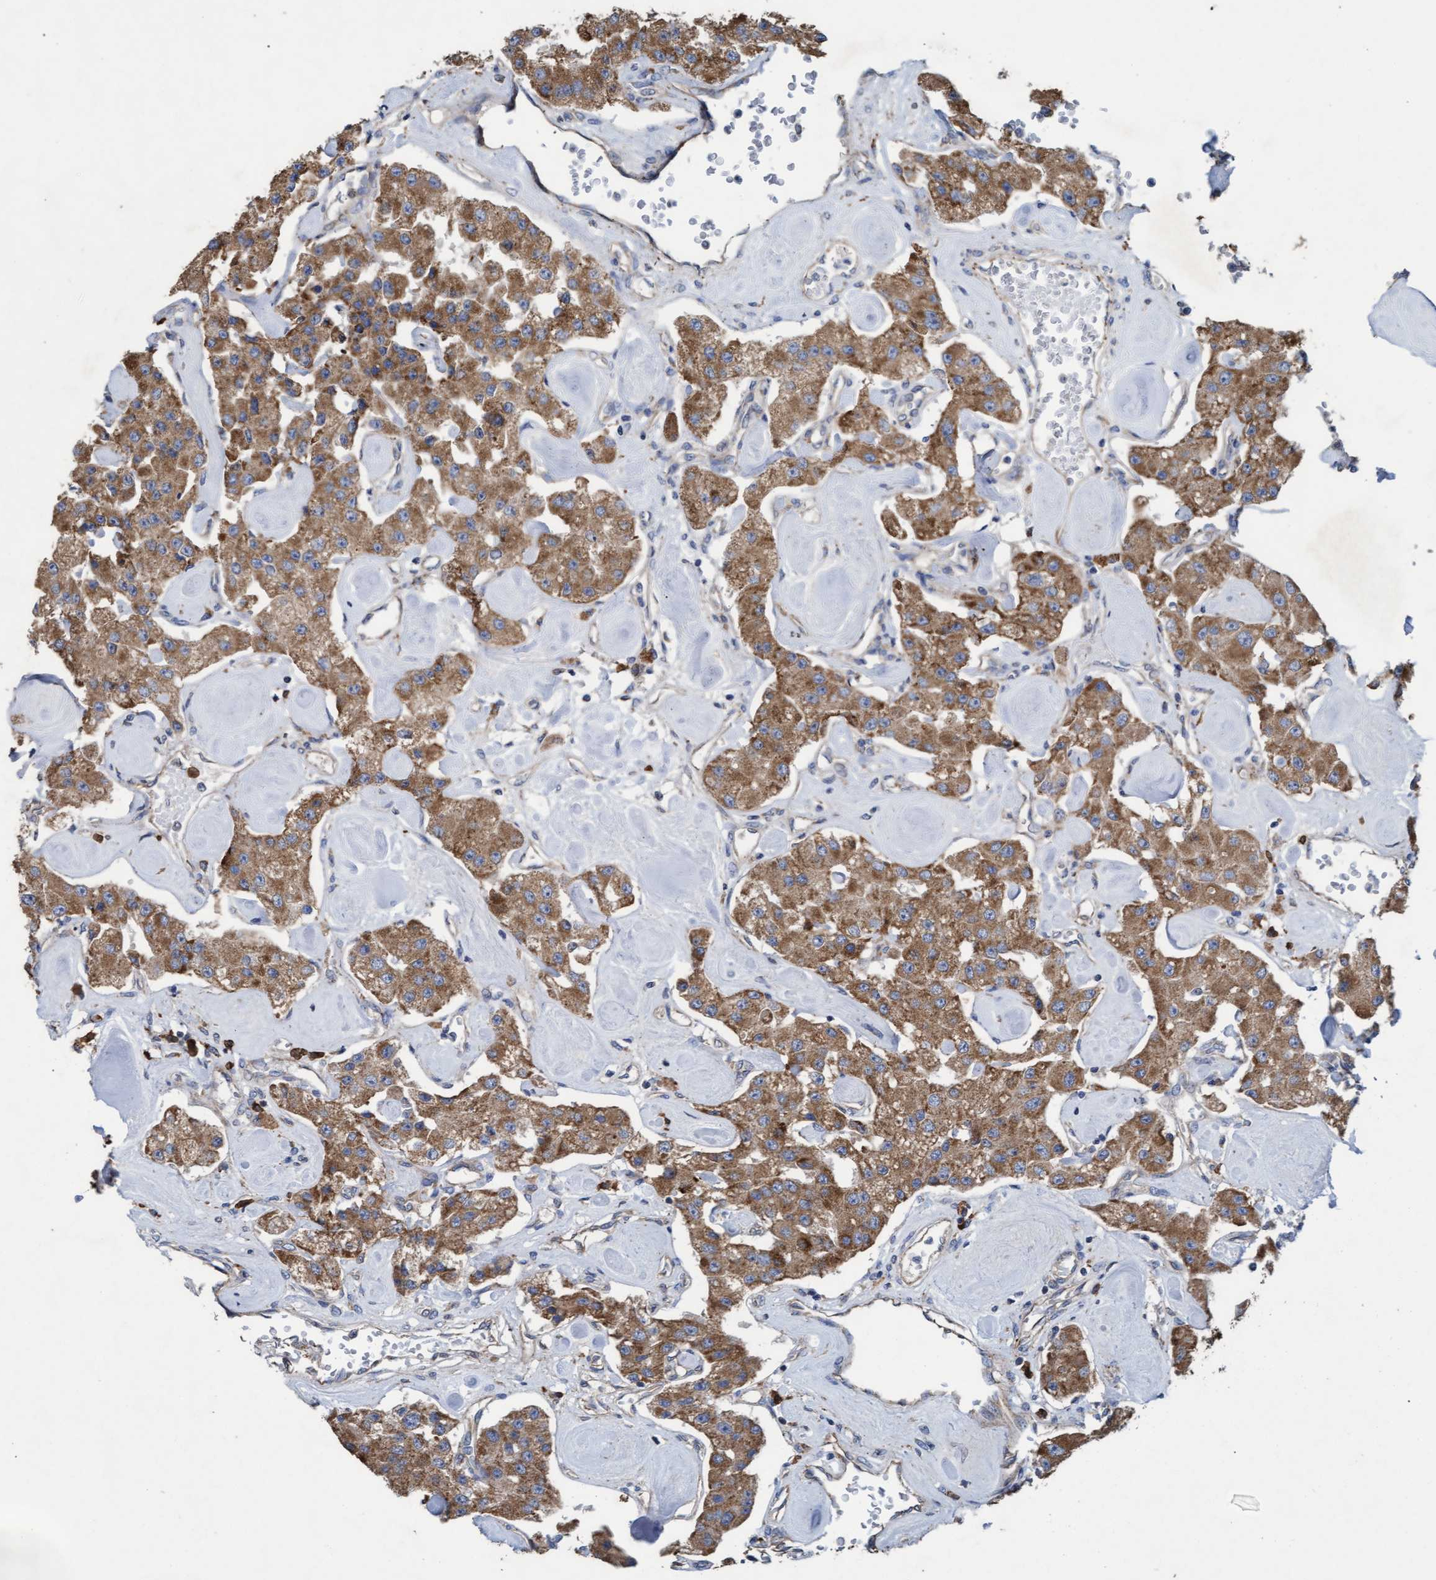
{"staining": {"intensity": "moderate", "quantity": ">75%", "location": "cytoplasmic/membranous"}, "tissue": "carcinoid", "cell_type": "Tumor cells", "image_type": "cancer", "snomed": [{"axis": "morphology", "description": "Carcinoid, malignant, NOS"}, {"axis": "topography", "description": "Pancreas"}], "caption": "Carcinoid stained for a protein displays moderate cytoplasmic/membranous positivity in tumor cells.", "gene": "MRPL38", "patient": {"sex": "male", "age": 41}}